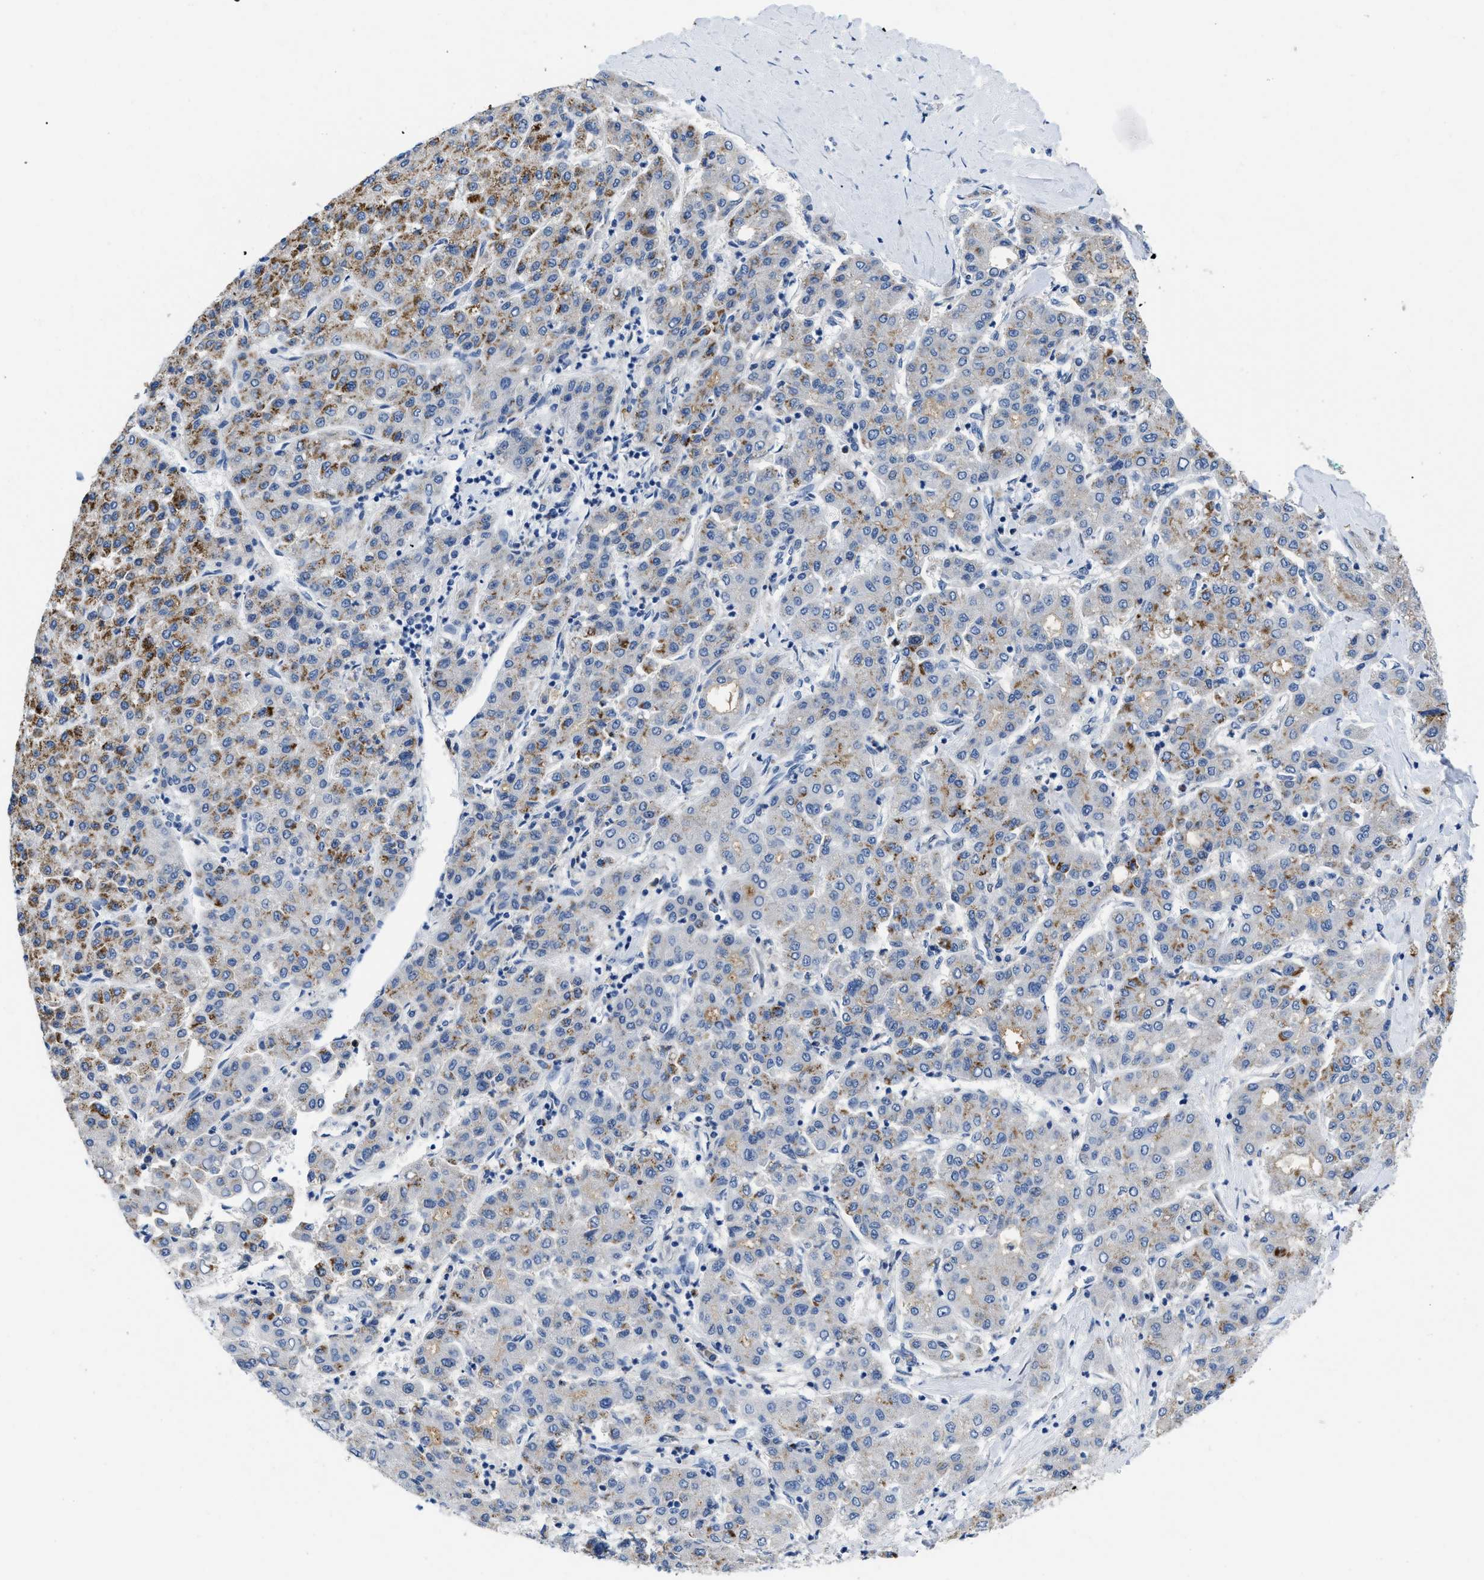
{"staining": {"intensity": "moderate", "quantity": "<25%", "location": "cytoplasmic/membranous"}, "tissue": "liver cancer", "cell_type": "Tumor cells", "image_type": "cancer", "snomed": [{"axis": "morphology", "description": "Carcinoma, Hepatocellular, NOS"}, {"axis": "topography", "description": "Liver"}], "caption": "Moderate cytoplasmic/membranous protein staining is identified in approximately <25% of tumor cells in hepatocellular carcinoma (liver).", "gene": "NFIX", "patient": {"sex": "male", "age": 65}}